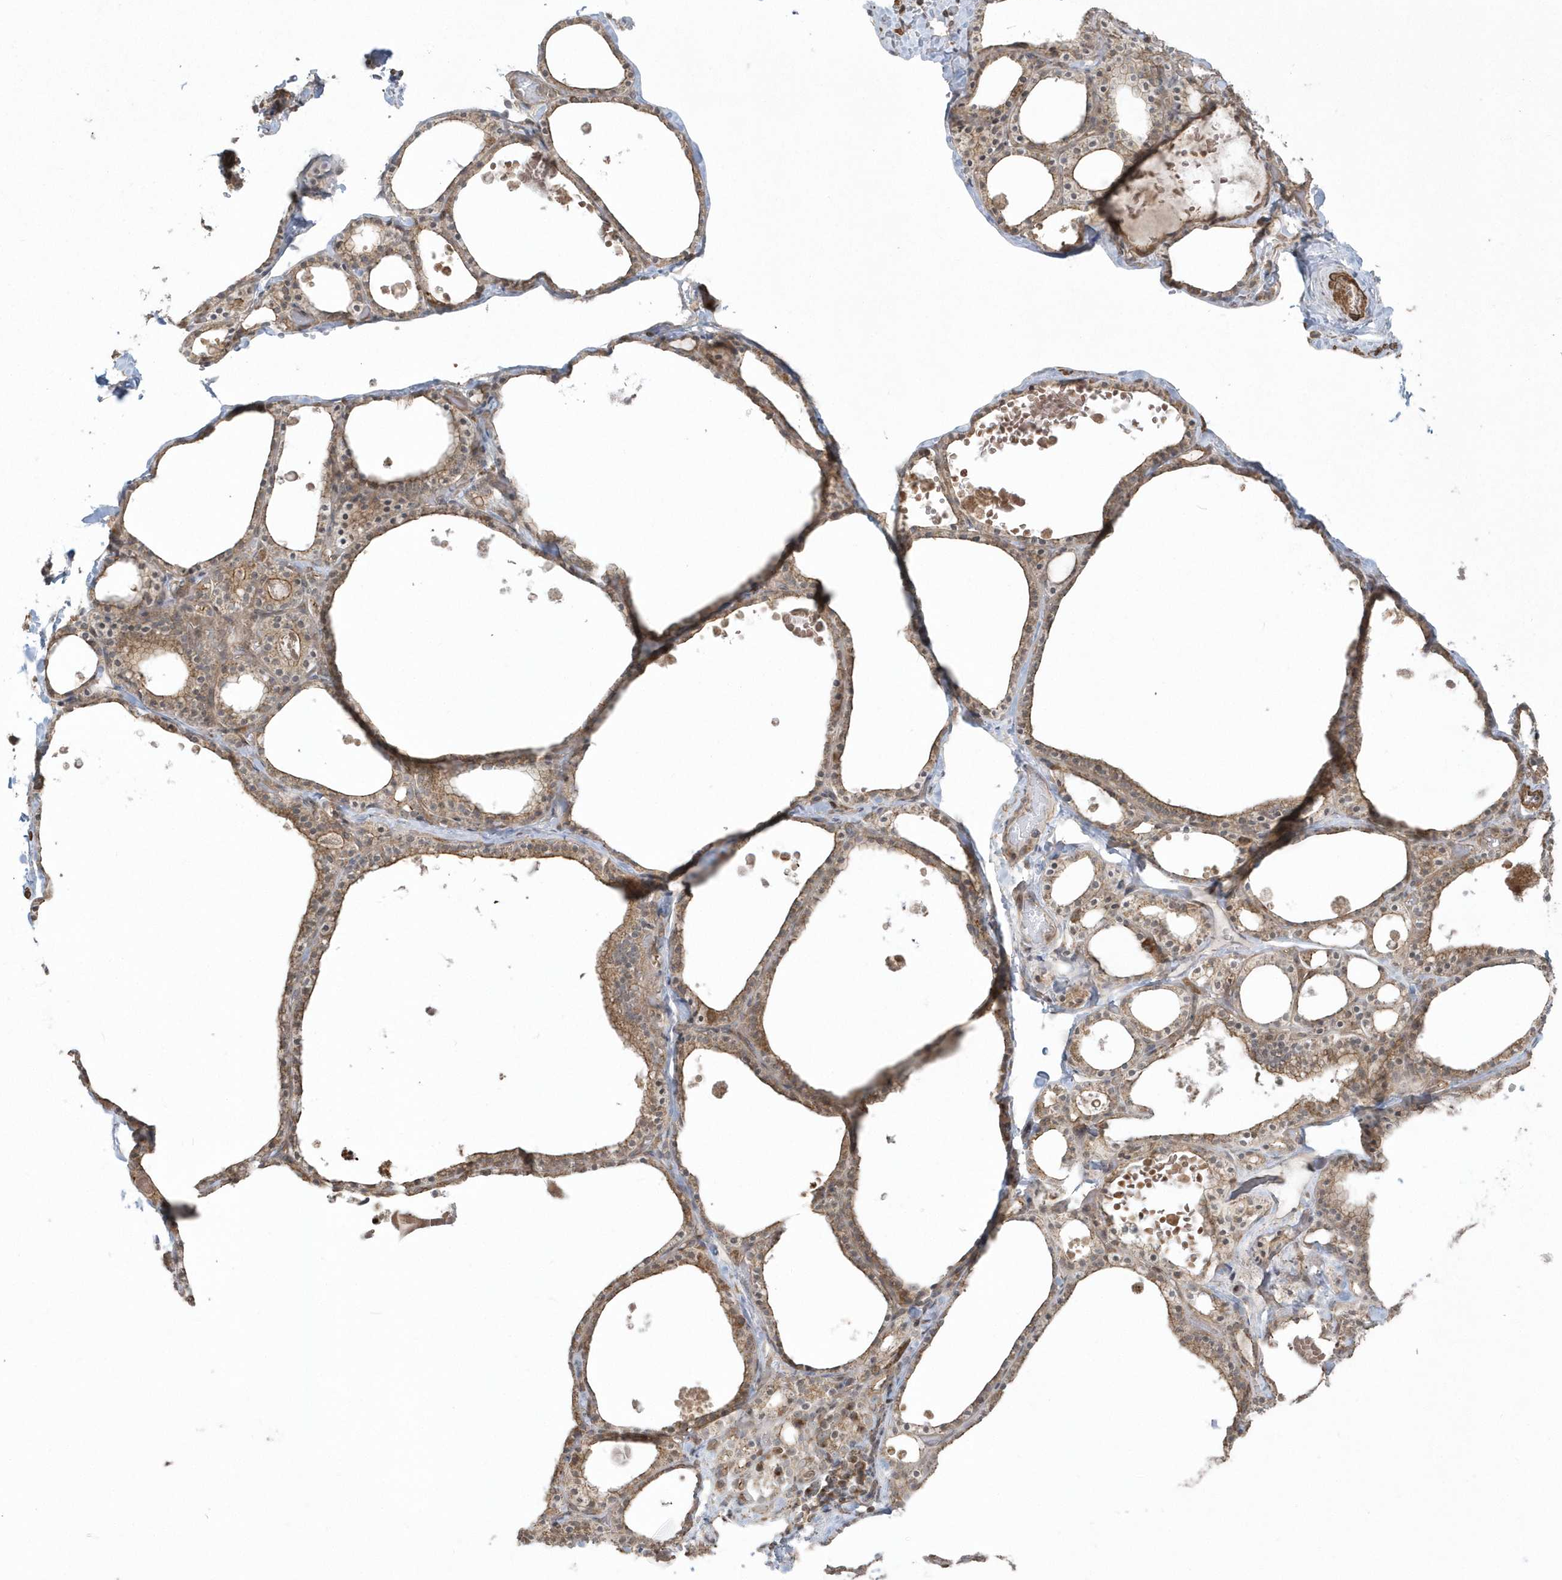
{"staining": {"intensity": "moderate", "quantity": ">75%", "location": "cytoplasmic/membranous"}, "tissue": "thyroid gland", "cell_type": "Glandular cells", "image_type": "normal", "snomed": [{"axis": "morphology", "description": "Normal tissue, NOS"}, {"axis": "topography", "description": "Thyroid gland"}], "caption": "Moderate cytoplasmic/membranous staining for a protein is seen in approximately >75% of glandular cells of normal thyroid gland using IHC.", "gene": "ARMC8", "patient": {"sex": "male", "age": 56}}